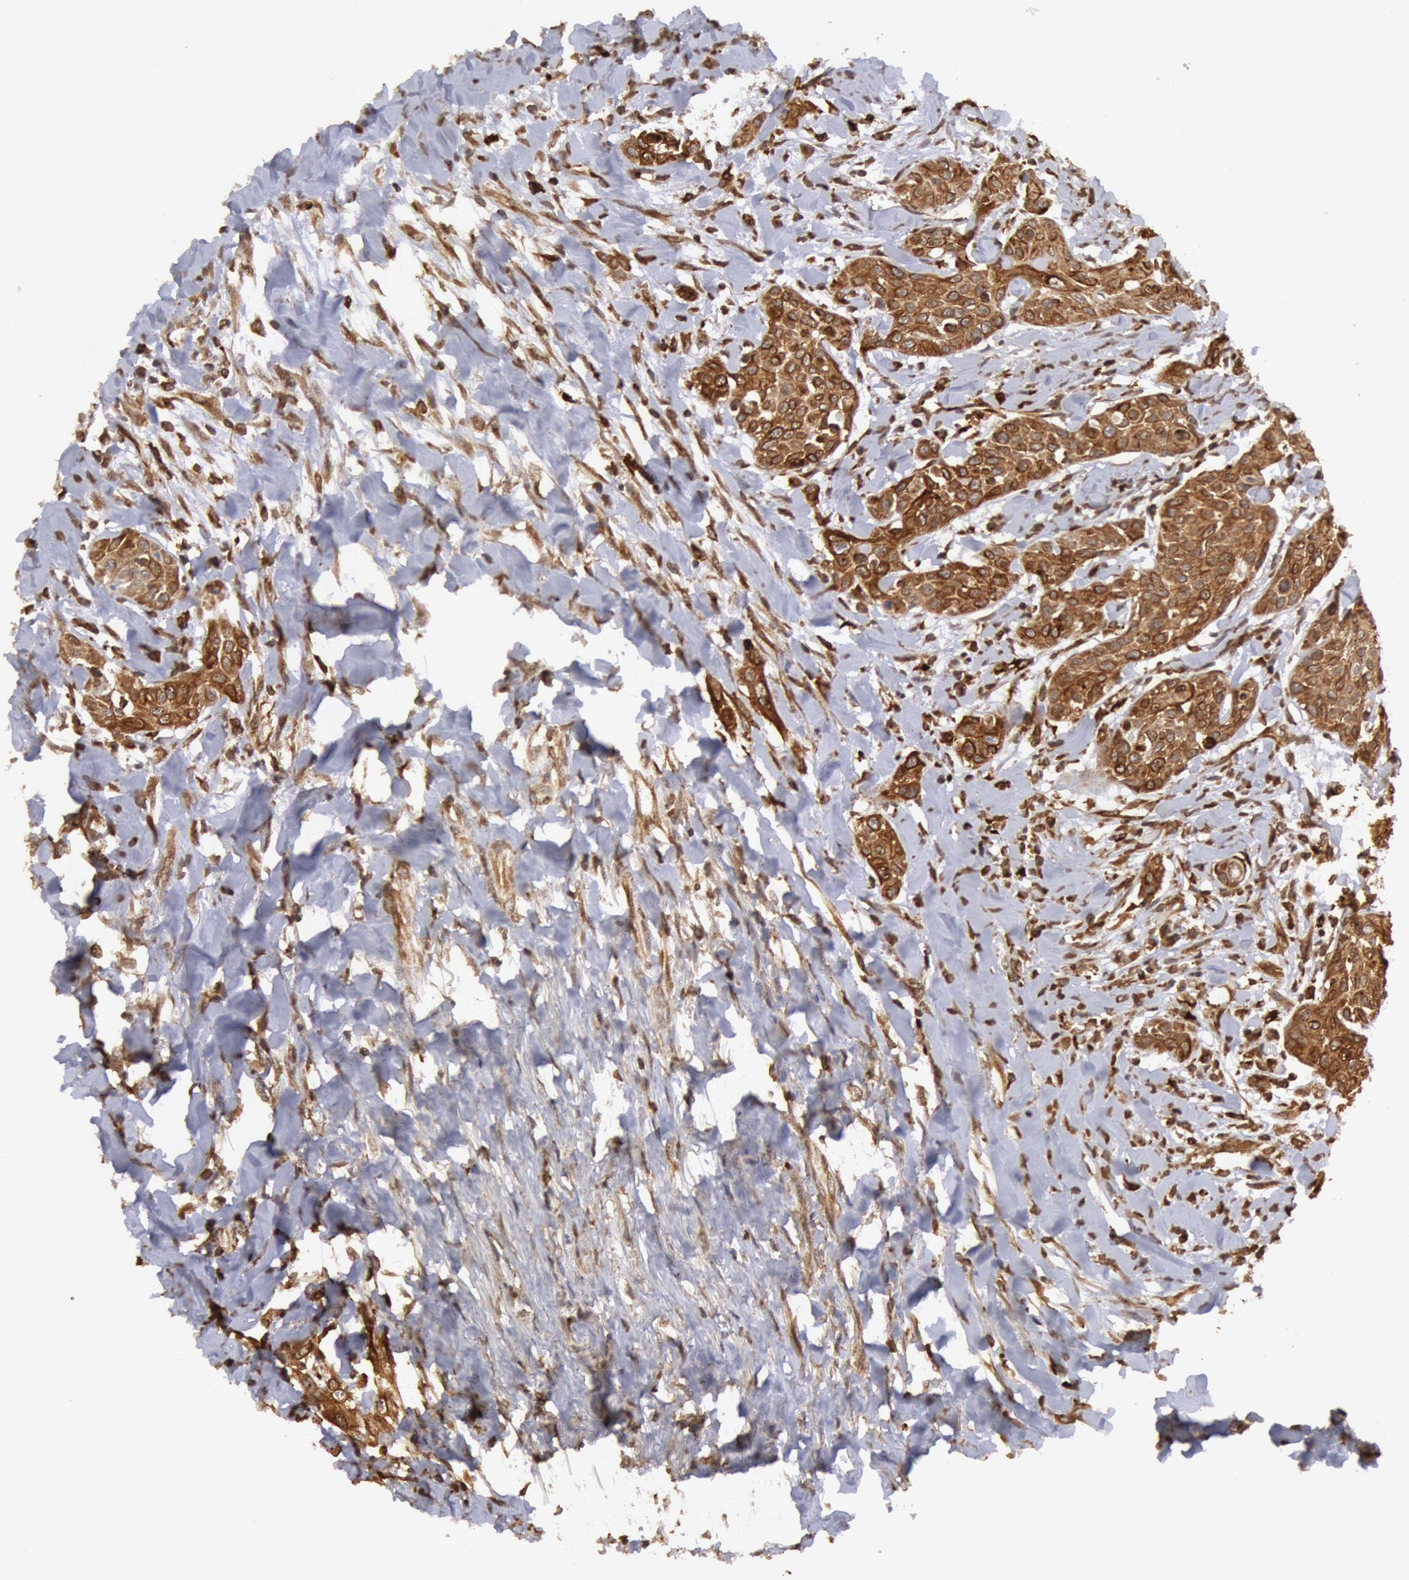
{"staining": {"intensity": "moderate", "quantity": ">75%", "location": "cytoplasmic/membranous"}, "tissue": "head and neck cancer", "cell_type": "Tumor cells", "image_type": "cancer", "snomed": [{"axis": "morphology", "description": "Squamous cell carcinoma, NOS"}, {"axis": "morphology", "description": "Squamous cell carcinoma, metastatic, NOS"}, {"axis": "topography", "description": "Lymph node"}, {"axis": "topography", "description": "Salivary gland"}, {"axis": "topography", "description": "Head-Neck"}], "caption": "Head and neck cancer stained for a protein demonstrates moderate cytoplasmic/membranous positivity in tumor cells.", "gene": "TAP2", "patient": {"sex": "female", "age": 74}}